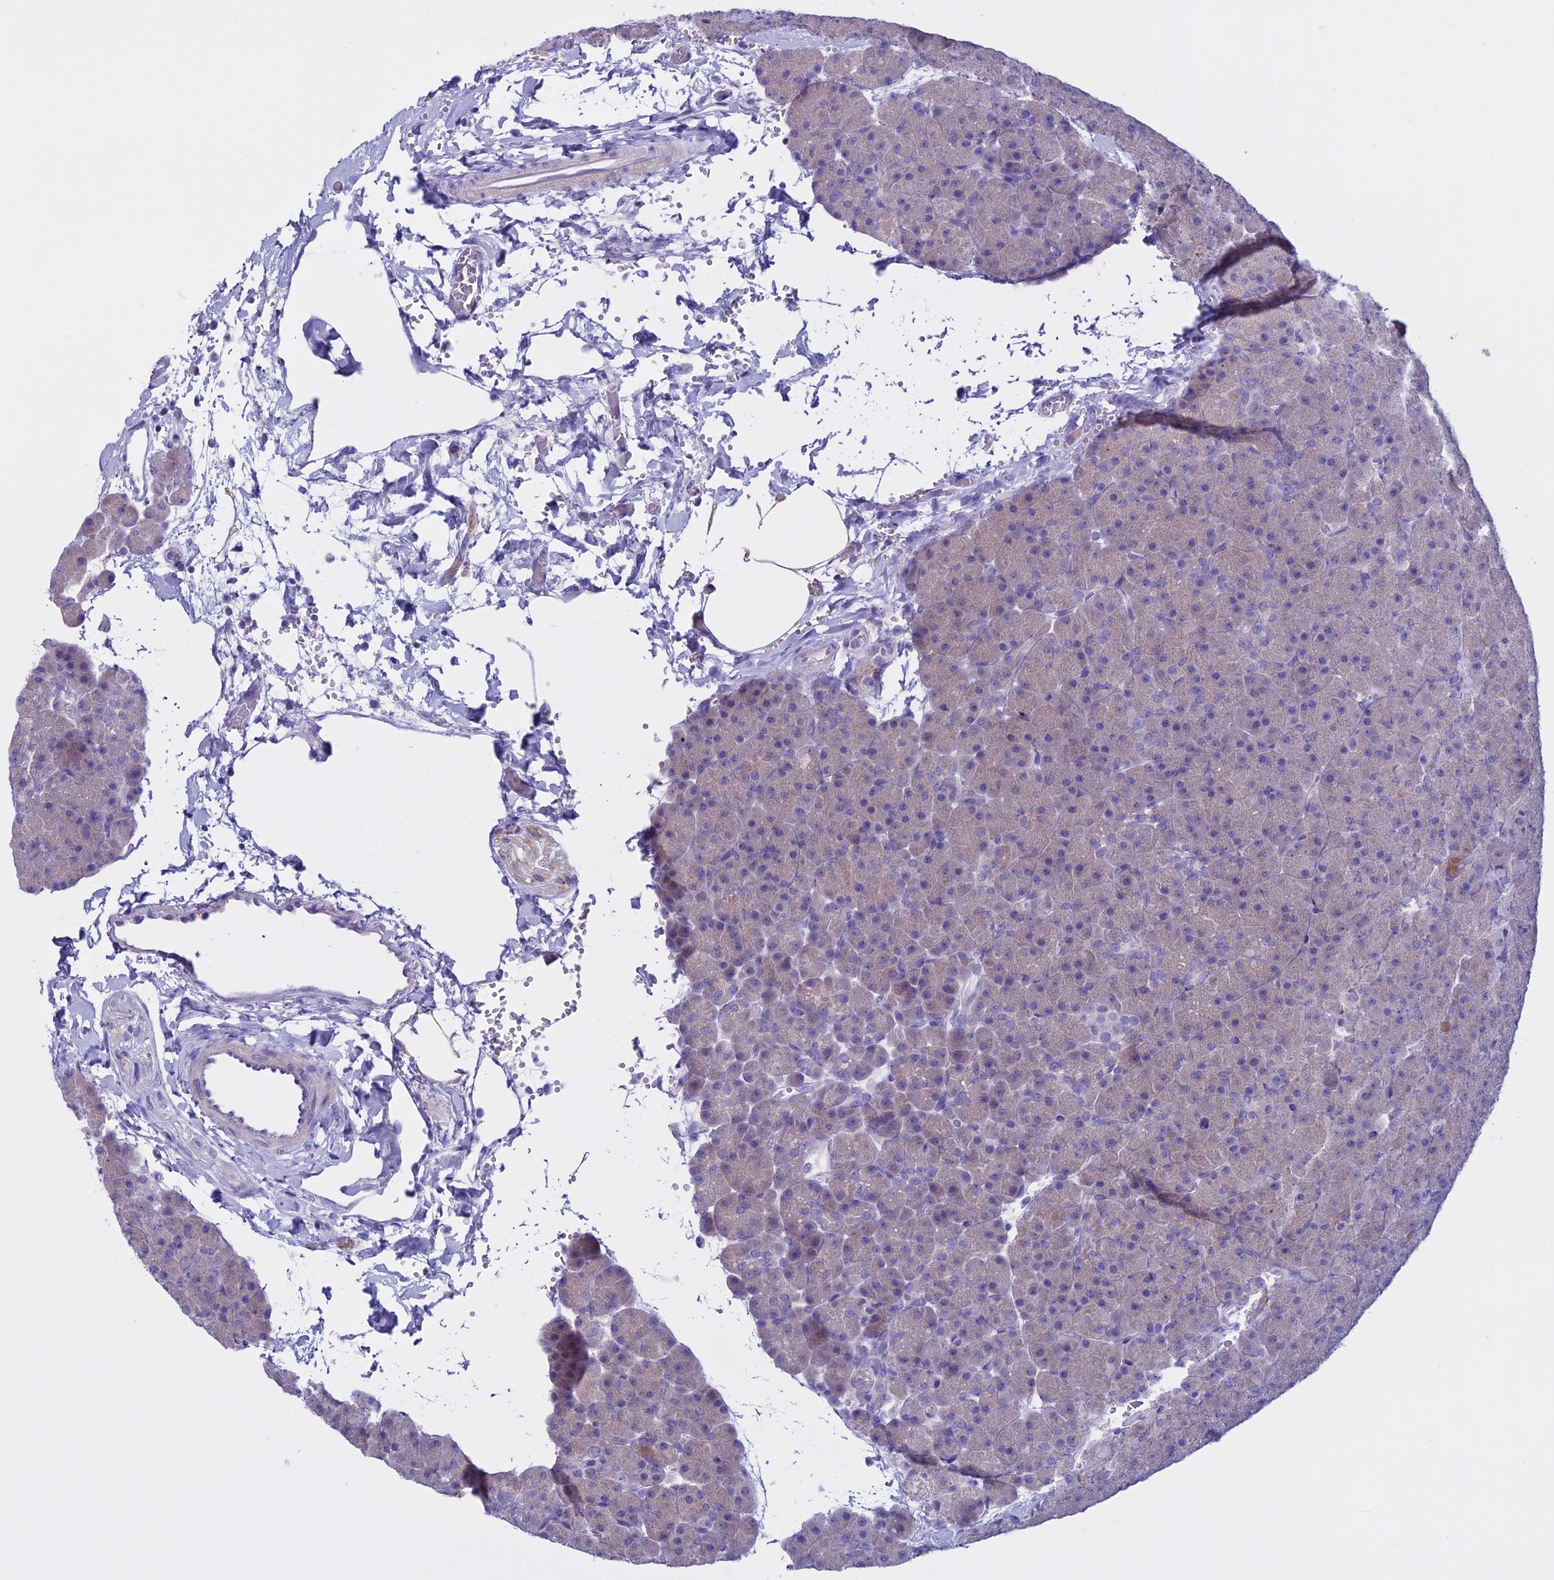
{"staining": {"intensity": "negative", "quantity": "none", "location": "none"}, "tissue": "pancreas", "cell_type": "Exocrine glandular cells", "image_type": "normal", "snomed": [{"axis": "morphology", "description": "Normal tissue, NOS"}, {"axis": "topography", "description": "Pancreas"}], "caption": "There is no significant positivity in exocrine glandular cells of pancreas.", "gene": "CLEC2L", "patient": {"sex": "male", "age": 36}}